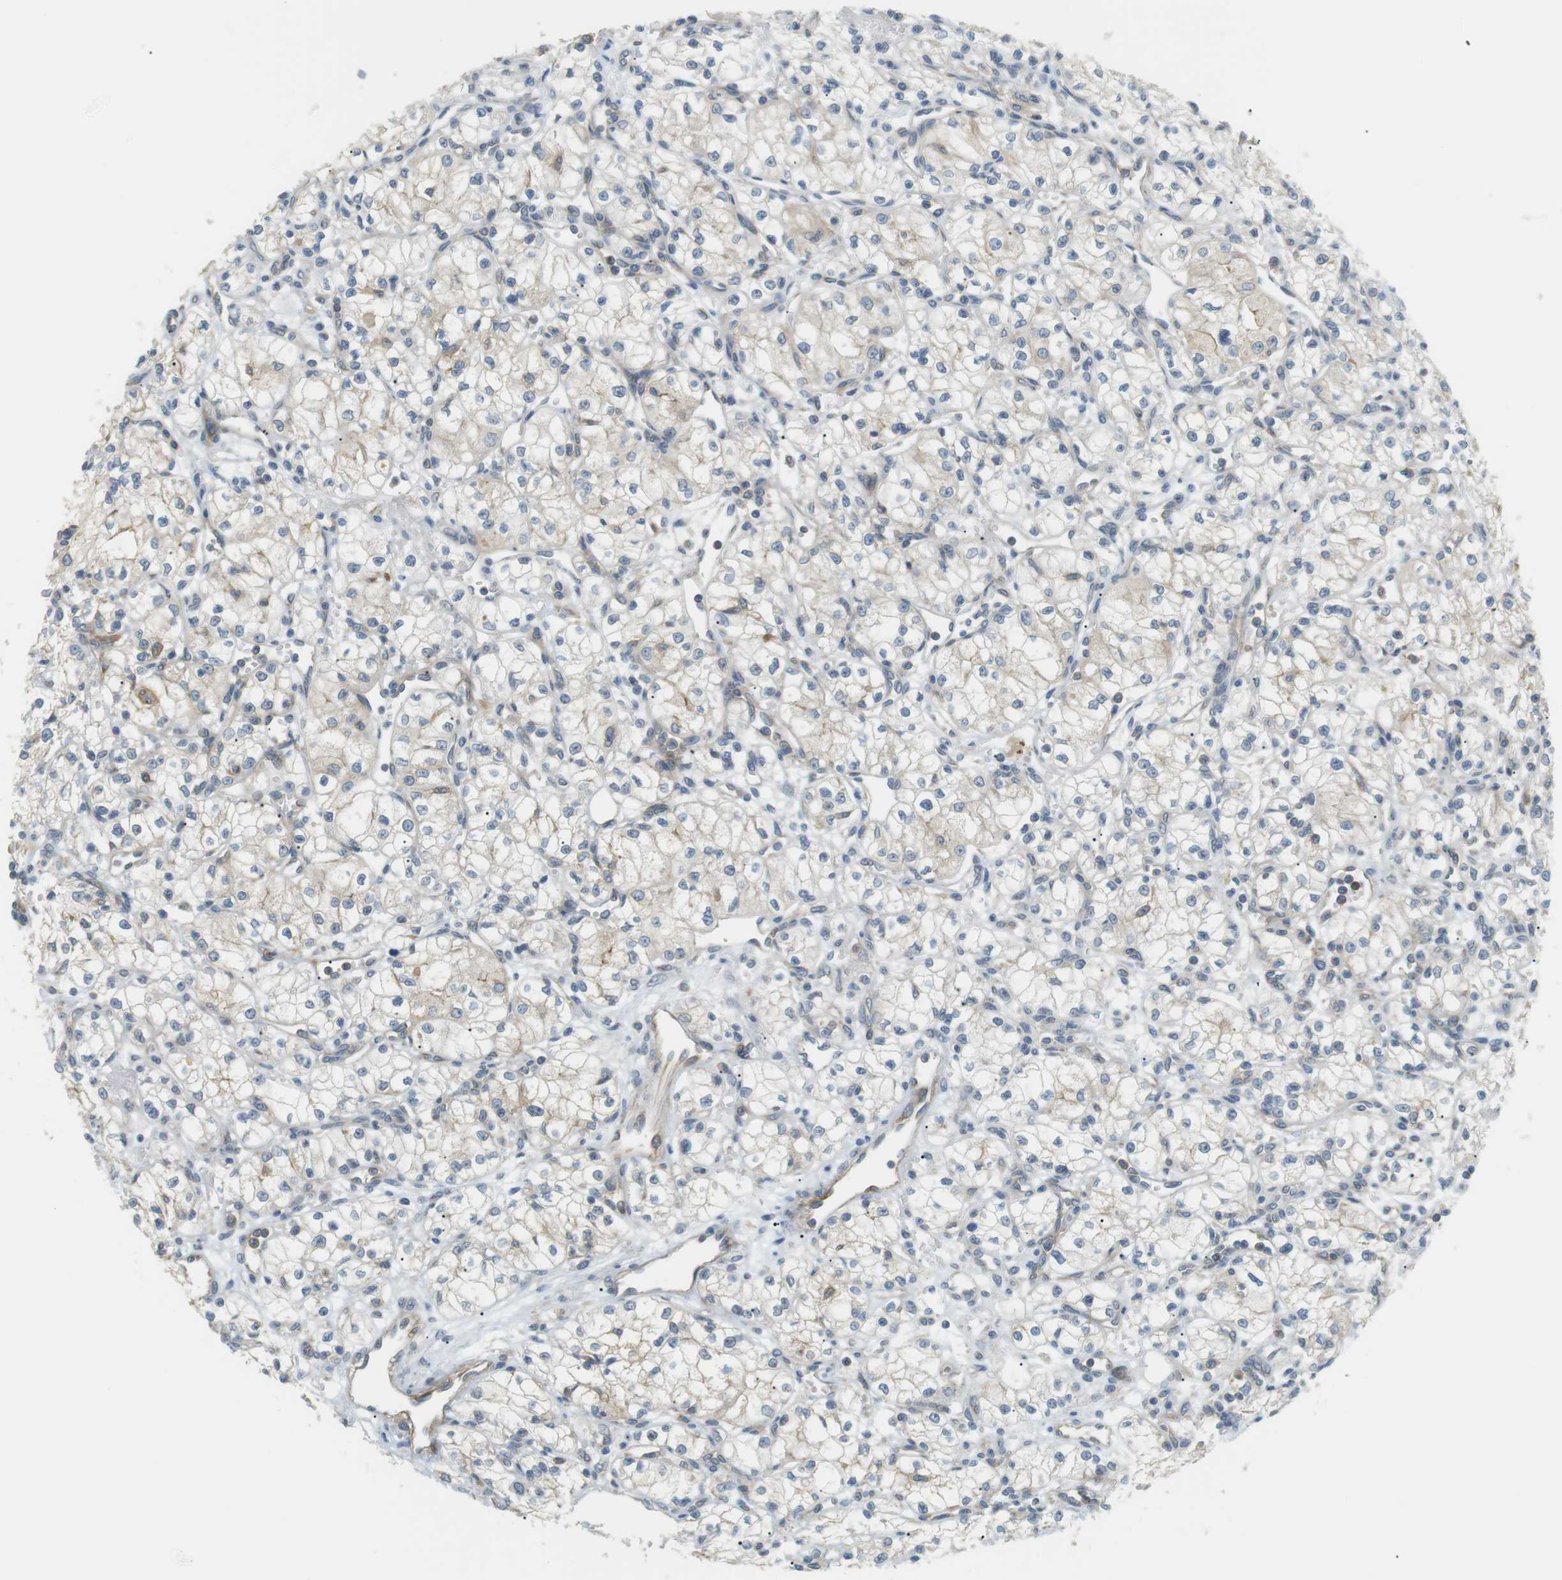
{"staining": {"intensity": "negative", "quantity": "none", "location": "none"}, "tissue": "renal cancer", "cell_type": "Tumor cells", "image_type": "cancer", "snomed": [{"axis": "morphology", "description": "Normal tissue, NOS"}, {"axis": "morphology", "description": "Adenocarcinoma, NOS"}, {"axis": "topography", "description": "Kidney"}], "caption": "Immunohistochemistry photomicrograph of neoplastic tissue: renal adenocarcinoma stained with DAB displays no significant protein expression in tumor cells.", "gene": "TMEM200A", "patient": {"sex": "male", "age": 59}}